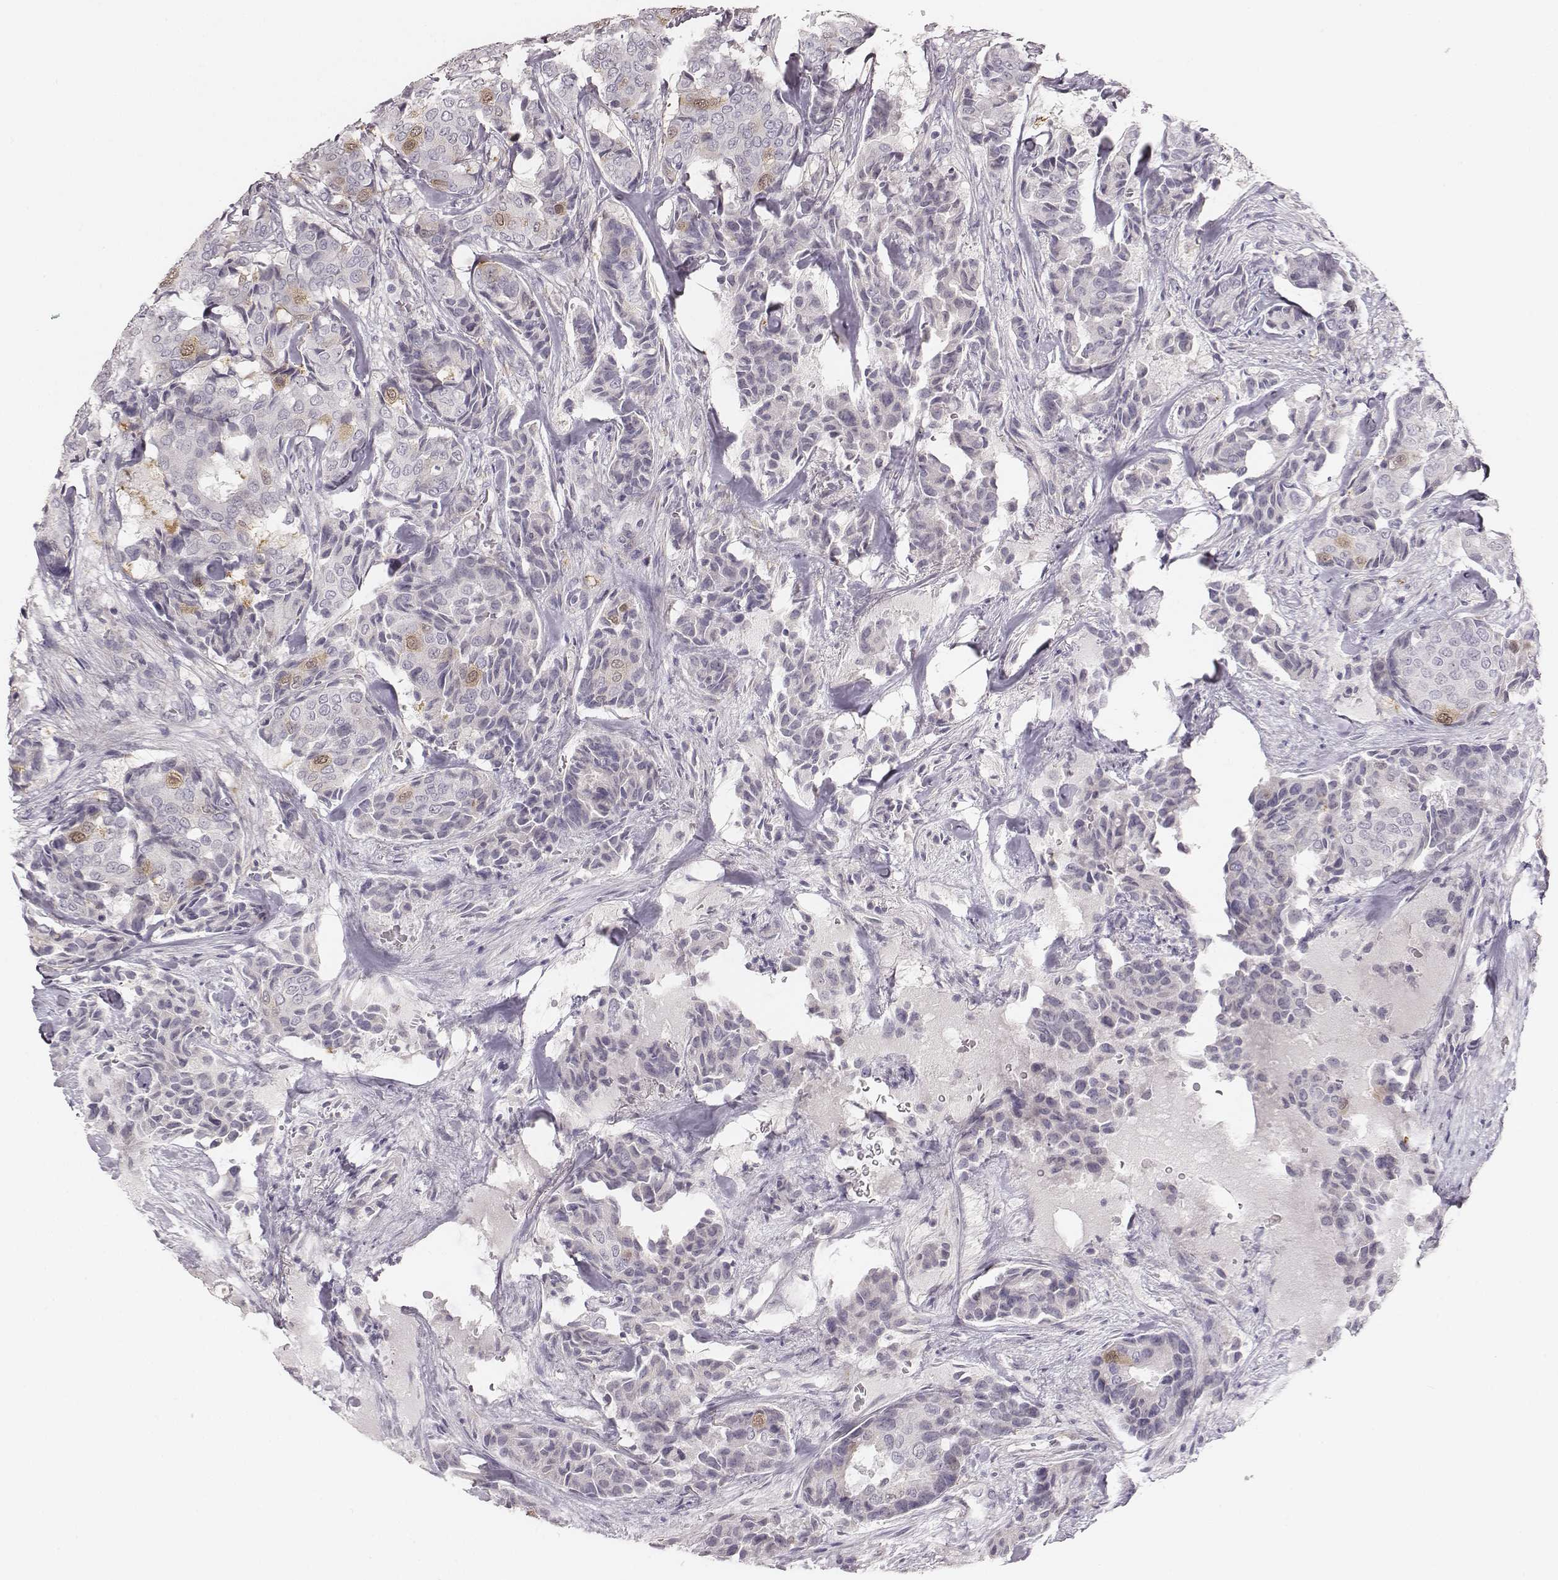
{"staining": {"intensity": "moderate", "quantity": "<25%", "location": "cytoplasmic/membranous,nuclear"}, "tissue": "breast cancer", "cell_type": "Tumor cells", "image_type": "cancer", "snomed": [{"axis": "morphology", "description": "Duct carcinoma"}, {"axis": "topography", "description": "Breast"}], "caption": "Breast cancer (intraductal carcinoma) stained with a brown dye shows moderate cytoplasmic/membranous and nuclear positive expression in approximately <25% of tumor cells.", "gene": "PBK", "patient": {"sex": "female", "age": 75}}